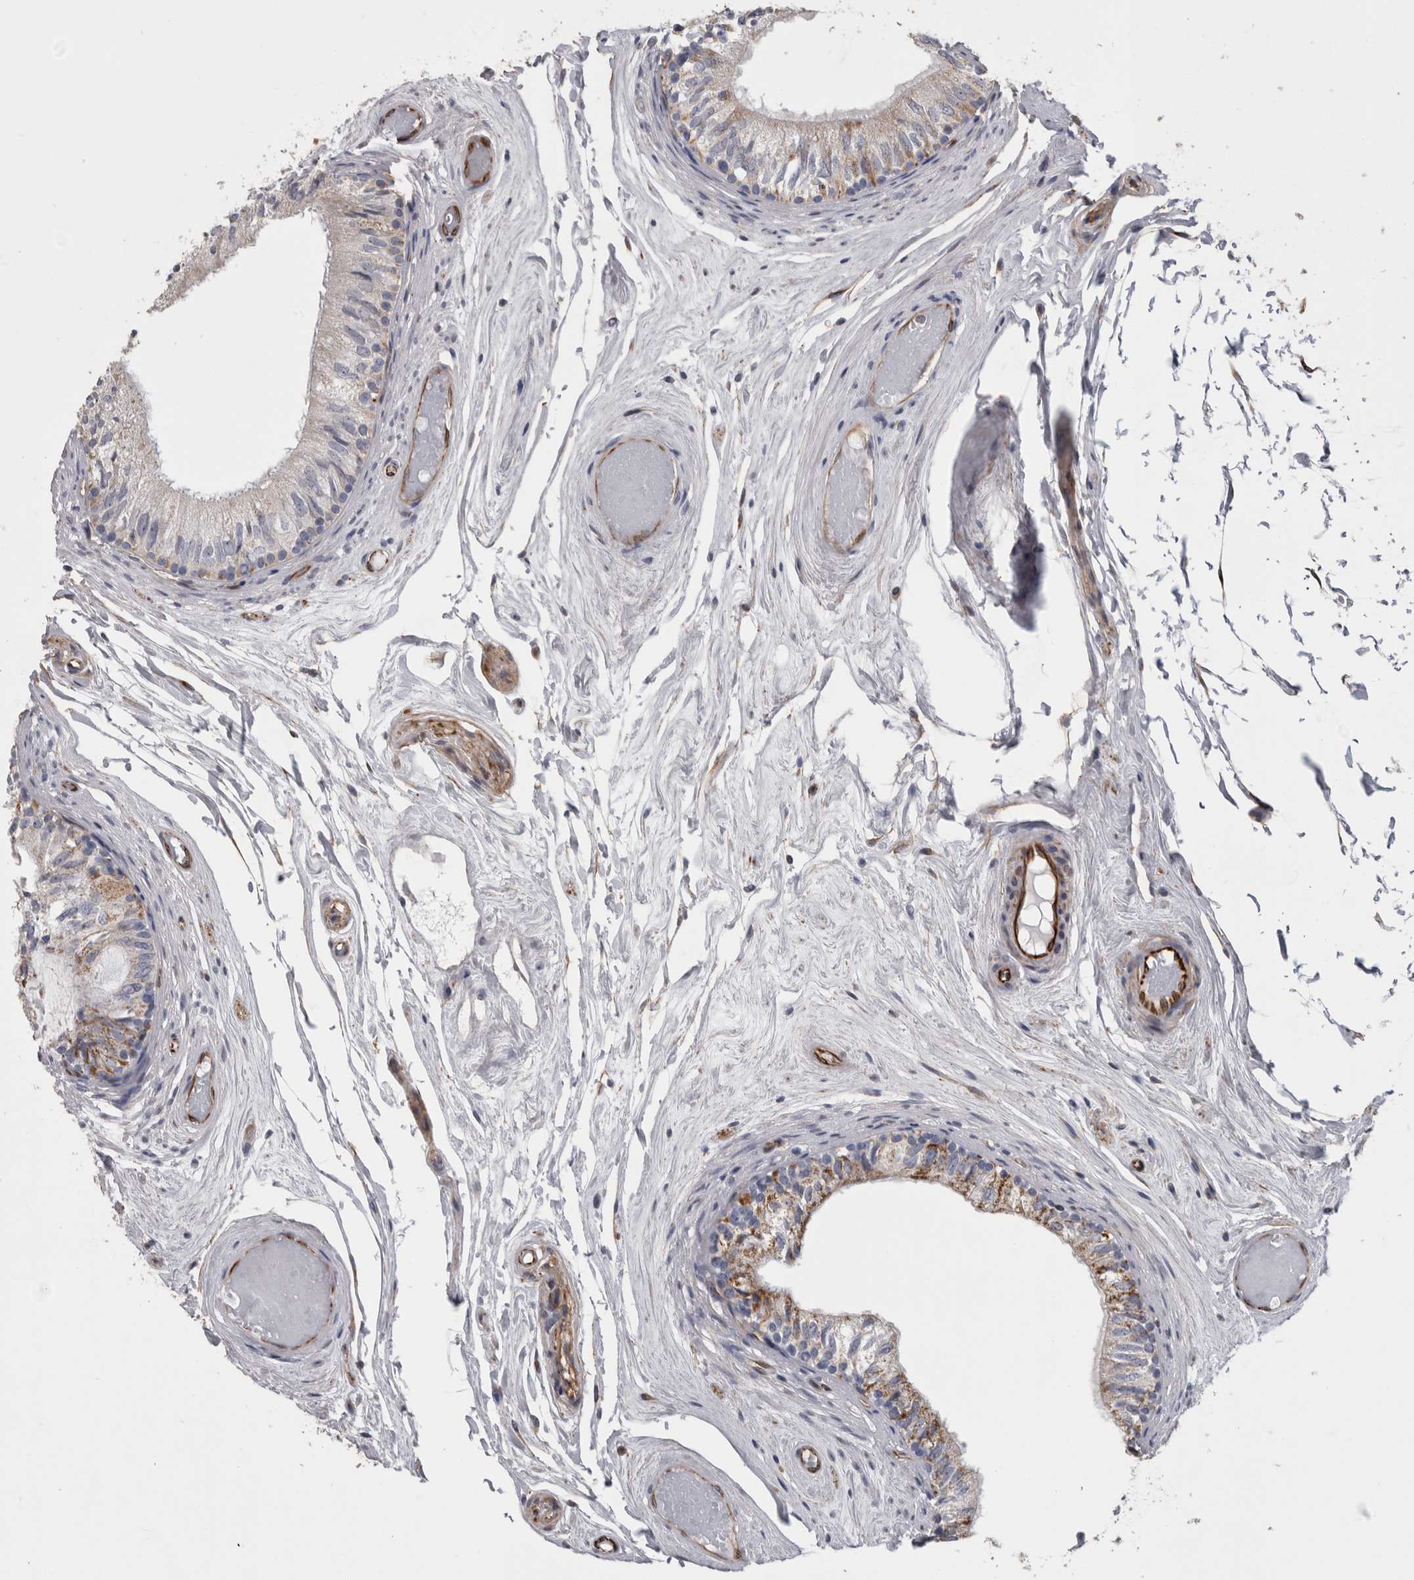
{"staining": {"intensity": "moderate", "quantity": "<25%", "location": "cytoplasmic/membranous"}, "tissue": "epididymis", "cell_type": "Glandular cells", "image_type": "normal", "snomed": [{"axis": "morphology", "description": "Normal tissue, NOS"}, {"axis": "topography", "description": "Epididymis"}], "caption": "Glandular cells show low levels of moderate cytoplasmic/membranous expression in approximately <25% of cells in normal epididymis. (Stains: DAB in brown, nuclei in blue, Microscopy: brightfield microscopy at high magnification).", "gene": "ACOT7", "patient": {"sex": "male", "age": 79}}